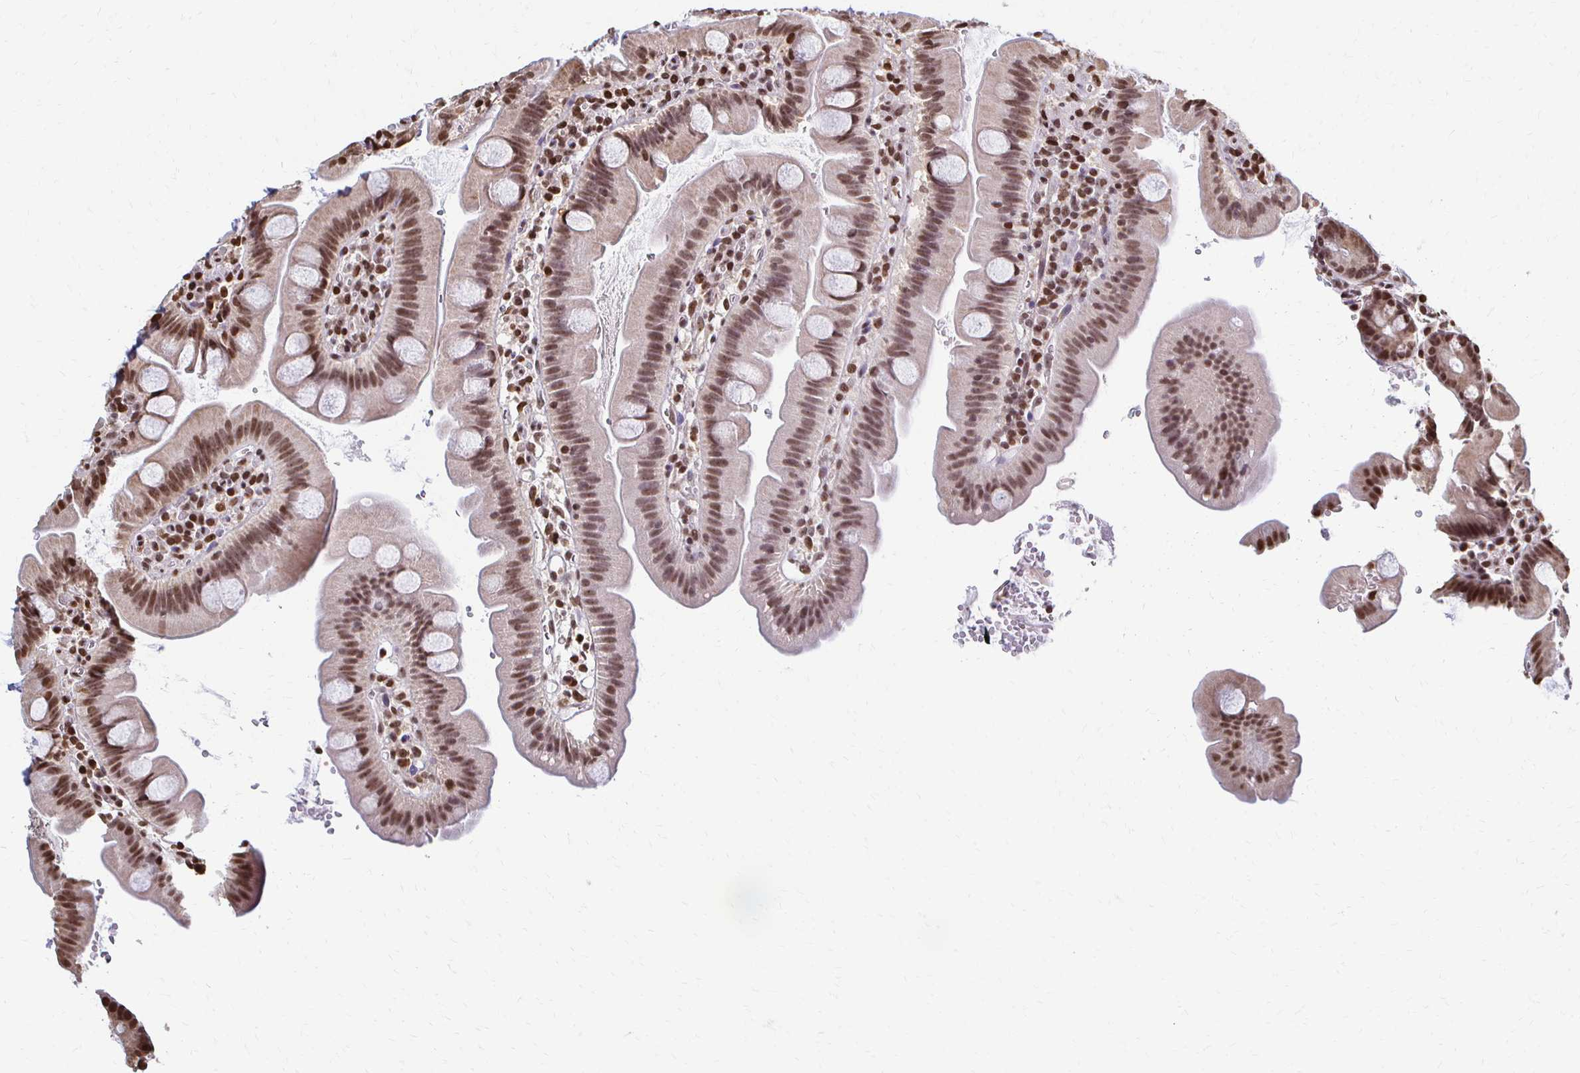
{"staining": {"intensity": "moderate", "quantity": ">75%", "location": "nuclear"}, "tissue": "small intestine", "cell_type": "Glandular cells", "image_type": "normal", "snomed": [{"axis": "morphology", "description": "Normal tissue, NOS"}, {"axis": "topography", "description": "Small intestine"}], "caption": "DAB immunohistochemical staining of benign small intestine reveals moderate nuclear protein expression in approximately >75% of glandular cells.", "gene": "HOXA9", "patient": {"sex": "female", "age": 68}}